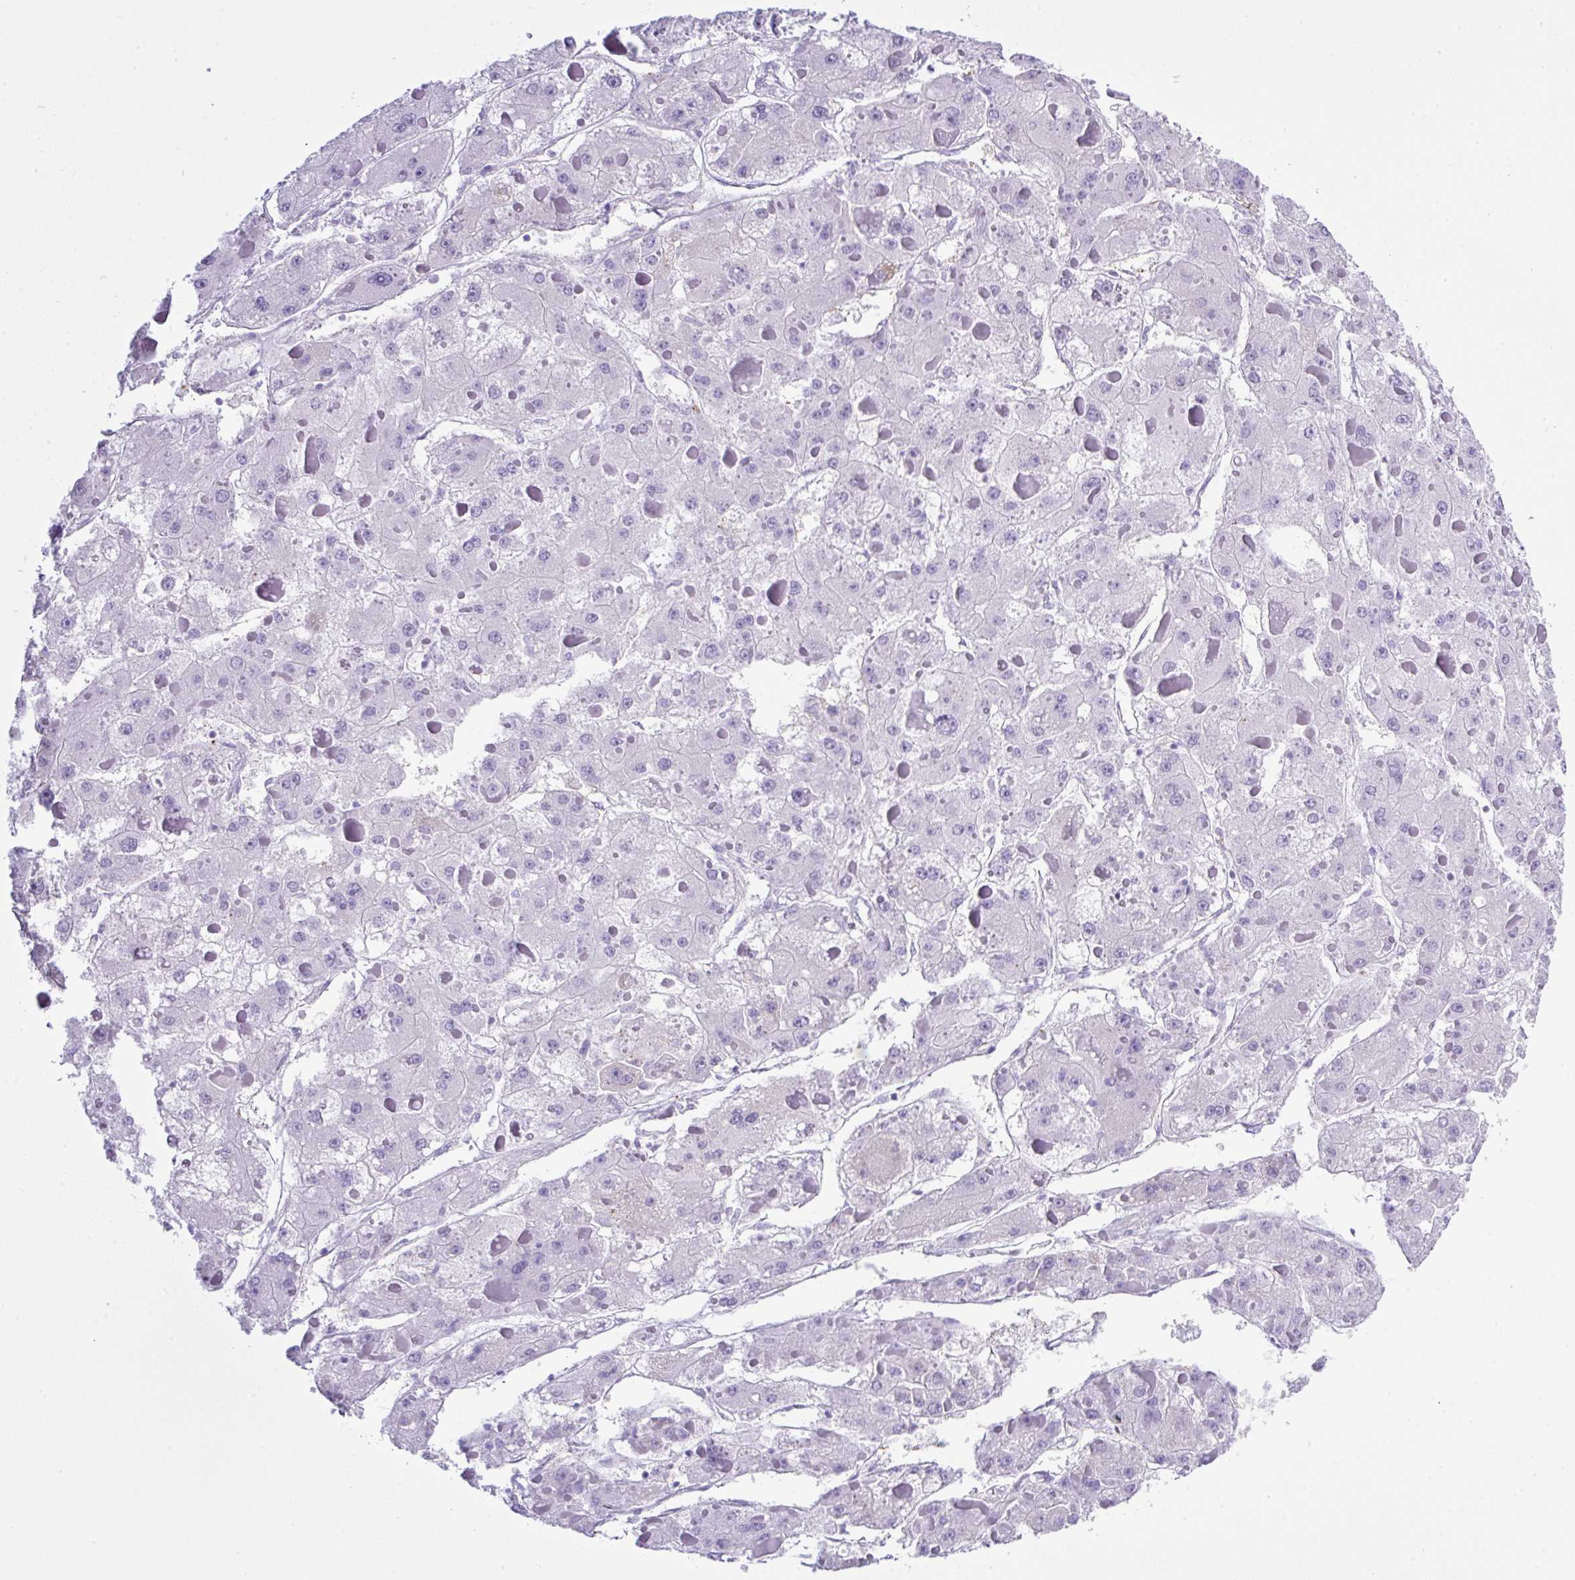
{"staining": {"intensity": "negative", "quantity": "none", "location": "none"}, "tissue": "liver cancer", "cell_type": "Tumor cells", "image_type": "cancer", "snomed": [{"axis": "morphology", "description": "Carcinoma, Hepatocellular, NOS"}, {"axis": "topography", "description": "Liver"}], "caption": "A high-resolution photomicrograph shows immunohistochemistry staining of hepatocellular carcinoma (liver), which demonstrates no significant staining in tumor cells.", "gene": "MAGEB5", "patient": {"sex": "female", "age": 73}}